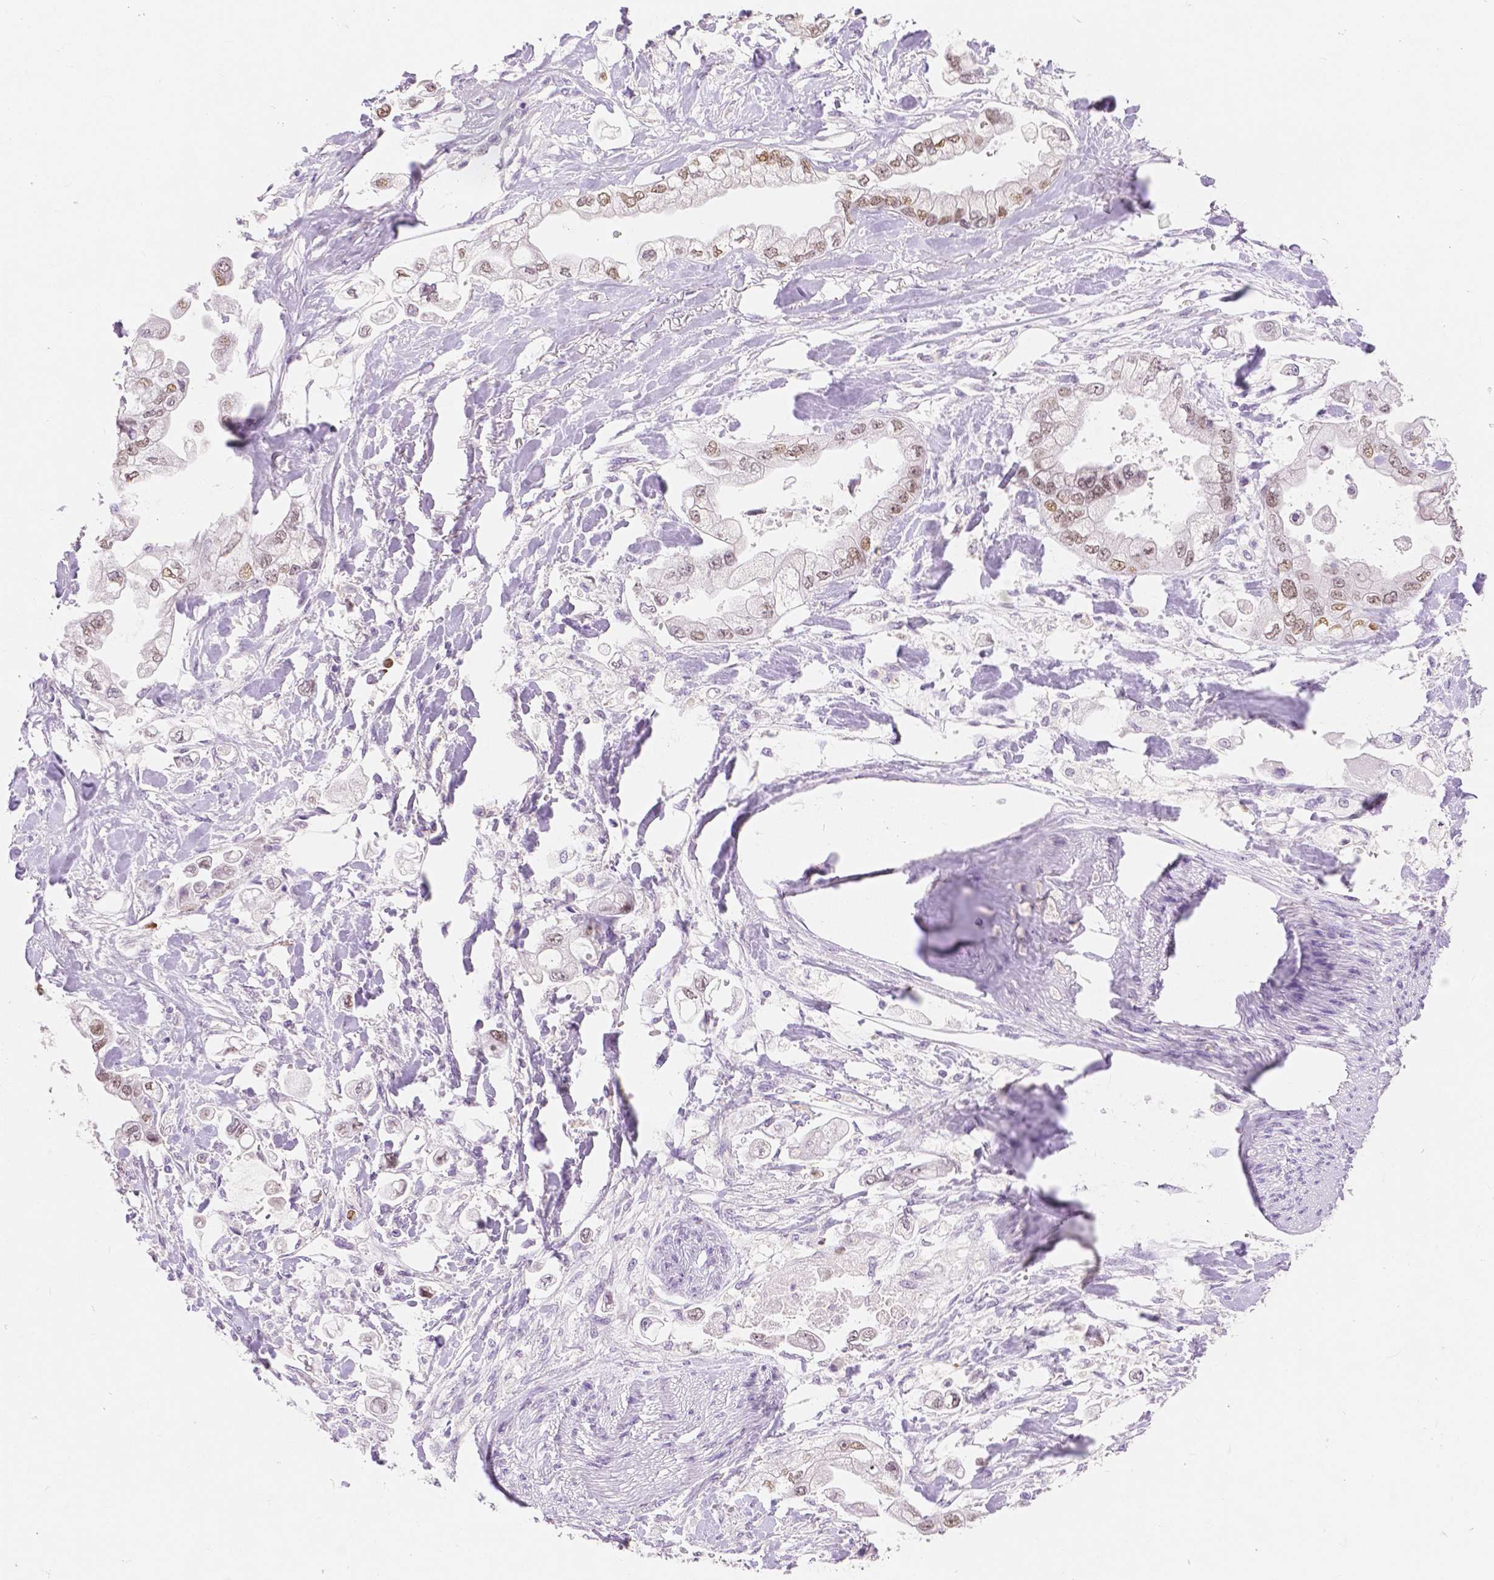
{"staining": {"intensity": "moderate", "quantity": ">75%", "location": "nuclear"}, "tissue": "stomach cancer", "cell_type": "Tumor cells", "image_type": "cancer", "snomed": [{"axis": "morphology", "description": "Adenocarcinoma, NOS"}, {"axis": "topography", "description": "Stomach"}], "caption": "Human stomach cancer (adenocarcinoma) stained with a protein marker displays moderate staining in tumor cells.", "gene": "HNF1B", "patient": {"sex": "male", "age": 62}}